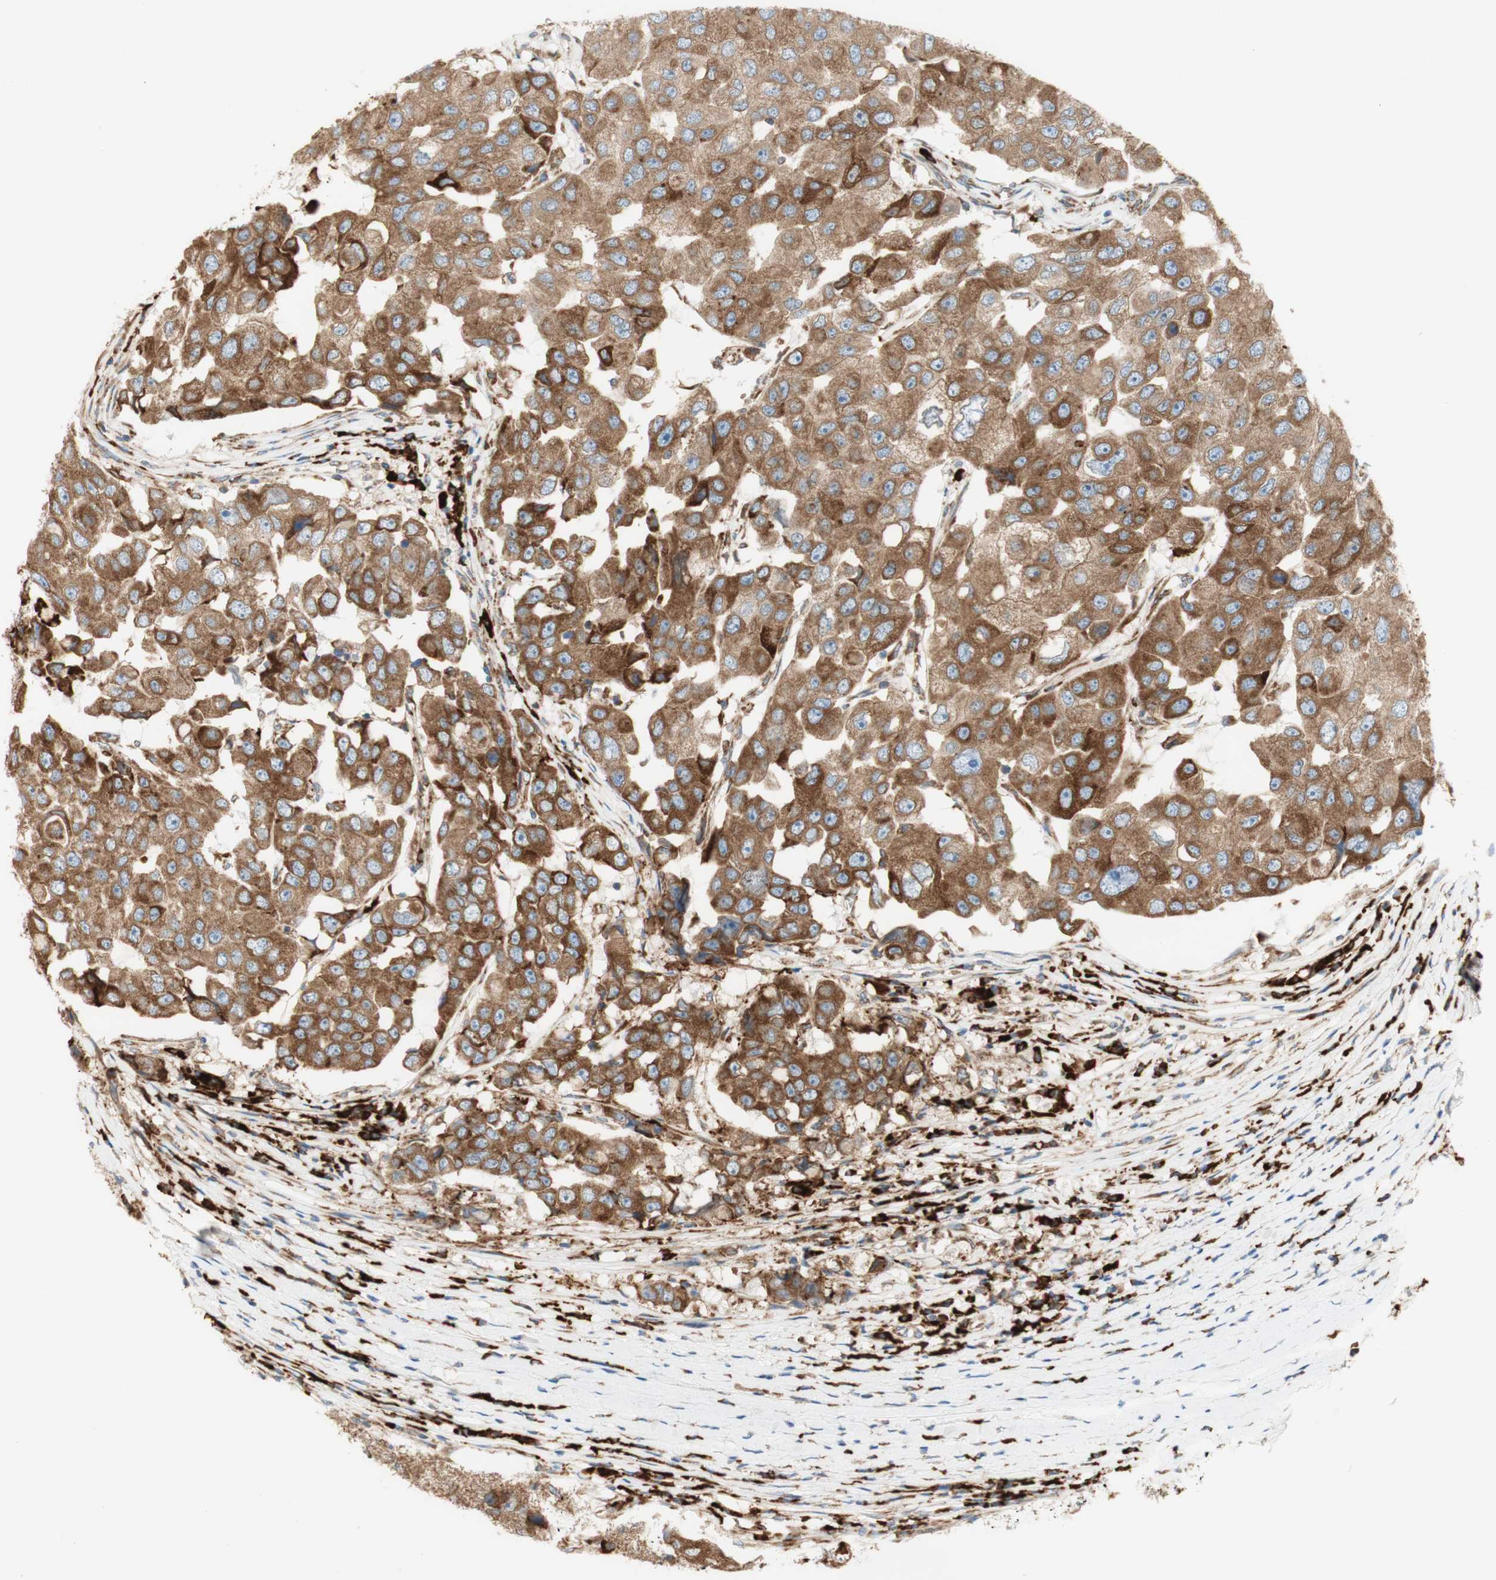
{"staining": {"intensity": "strong", "quantity": ">75%", "location": "cytoplasmic/membranous"}, "tissue": "breast cancer", "cell_type": "Tumor cells", "image_type": "cancer", "snomed": [{"axis": "morphology", "description": "Duct carcinoma"}, {"axis": "topography", "description": "Breast"}], "caption": "Immunohistochemistry histopathology image of human breast cancer (invasive ductal carcinoma) stained for a protein (brown), which shows high levels of strong cytoplasmic/membranous staining in approximately >75% of tumor cells.", "gene": "MANF", "patient": {"sex": "female", "age": 27}}